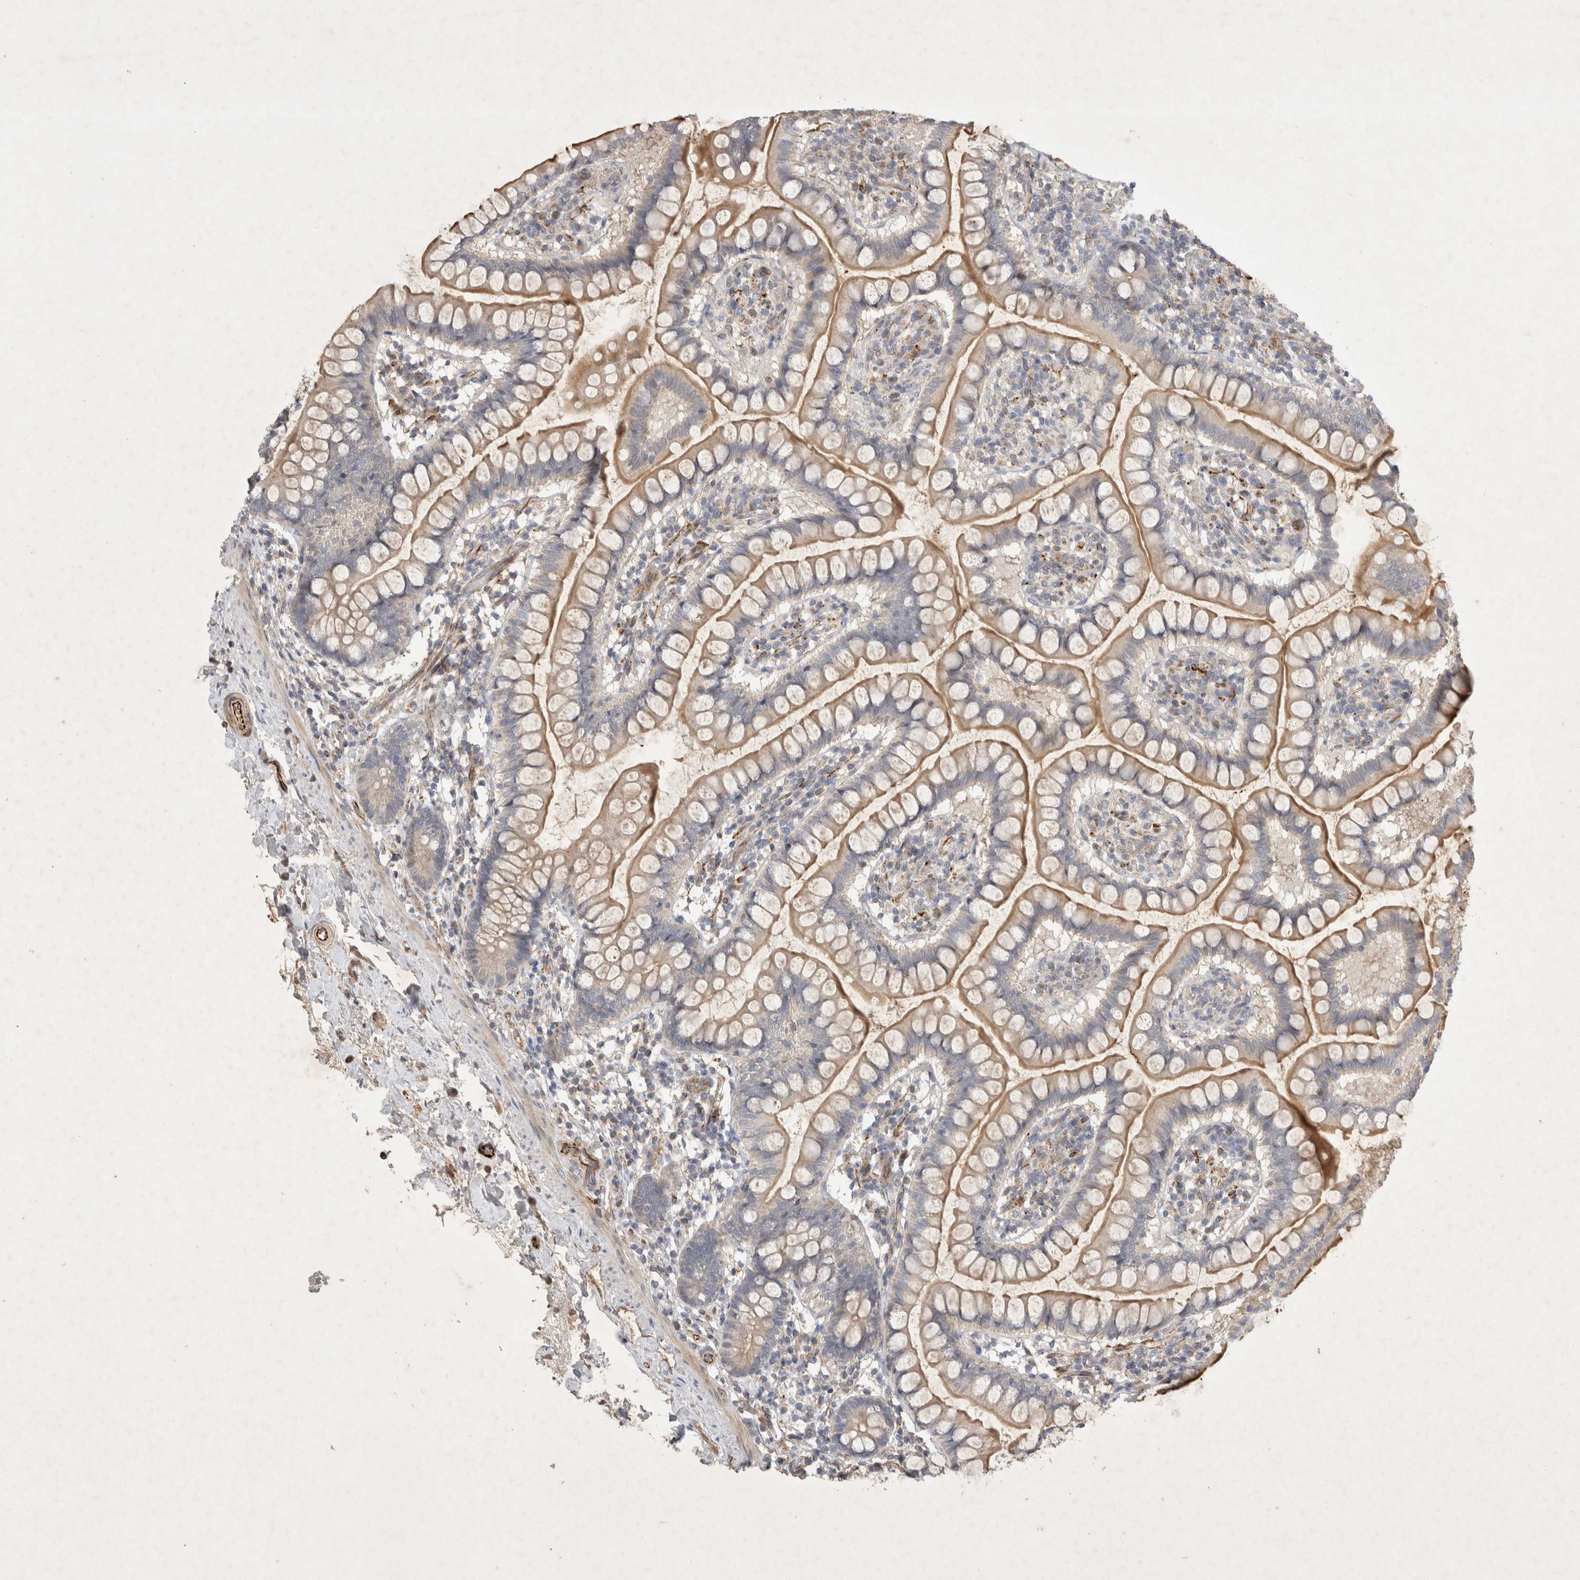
{"staining": {"intensity": "moderate", "quantity": "25%-75%", "location": "cytoplasmic/membranous"}, "tissue": "small intestine", "cell_type": "Glandular cells", "image_type": "normal", "snomed": [{"axis": "morphology", "description": "Normal tissue, NOS"}, {"axis": "topography", "description": "Small intestine"}], "caption": "Glandular cells show medium levels of moderate cytoplasmic/membranous expression in about 25%-75% of cells in benign small intestine.", "gene": "NMU", "patient": {"sex": "female", "age": 84}}